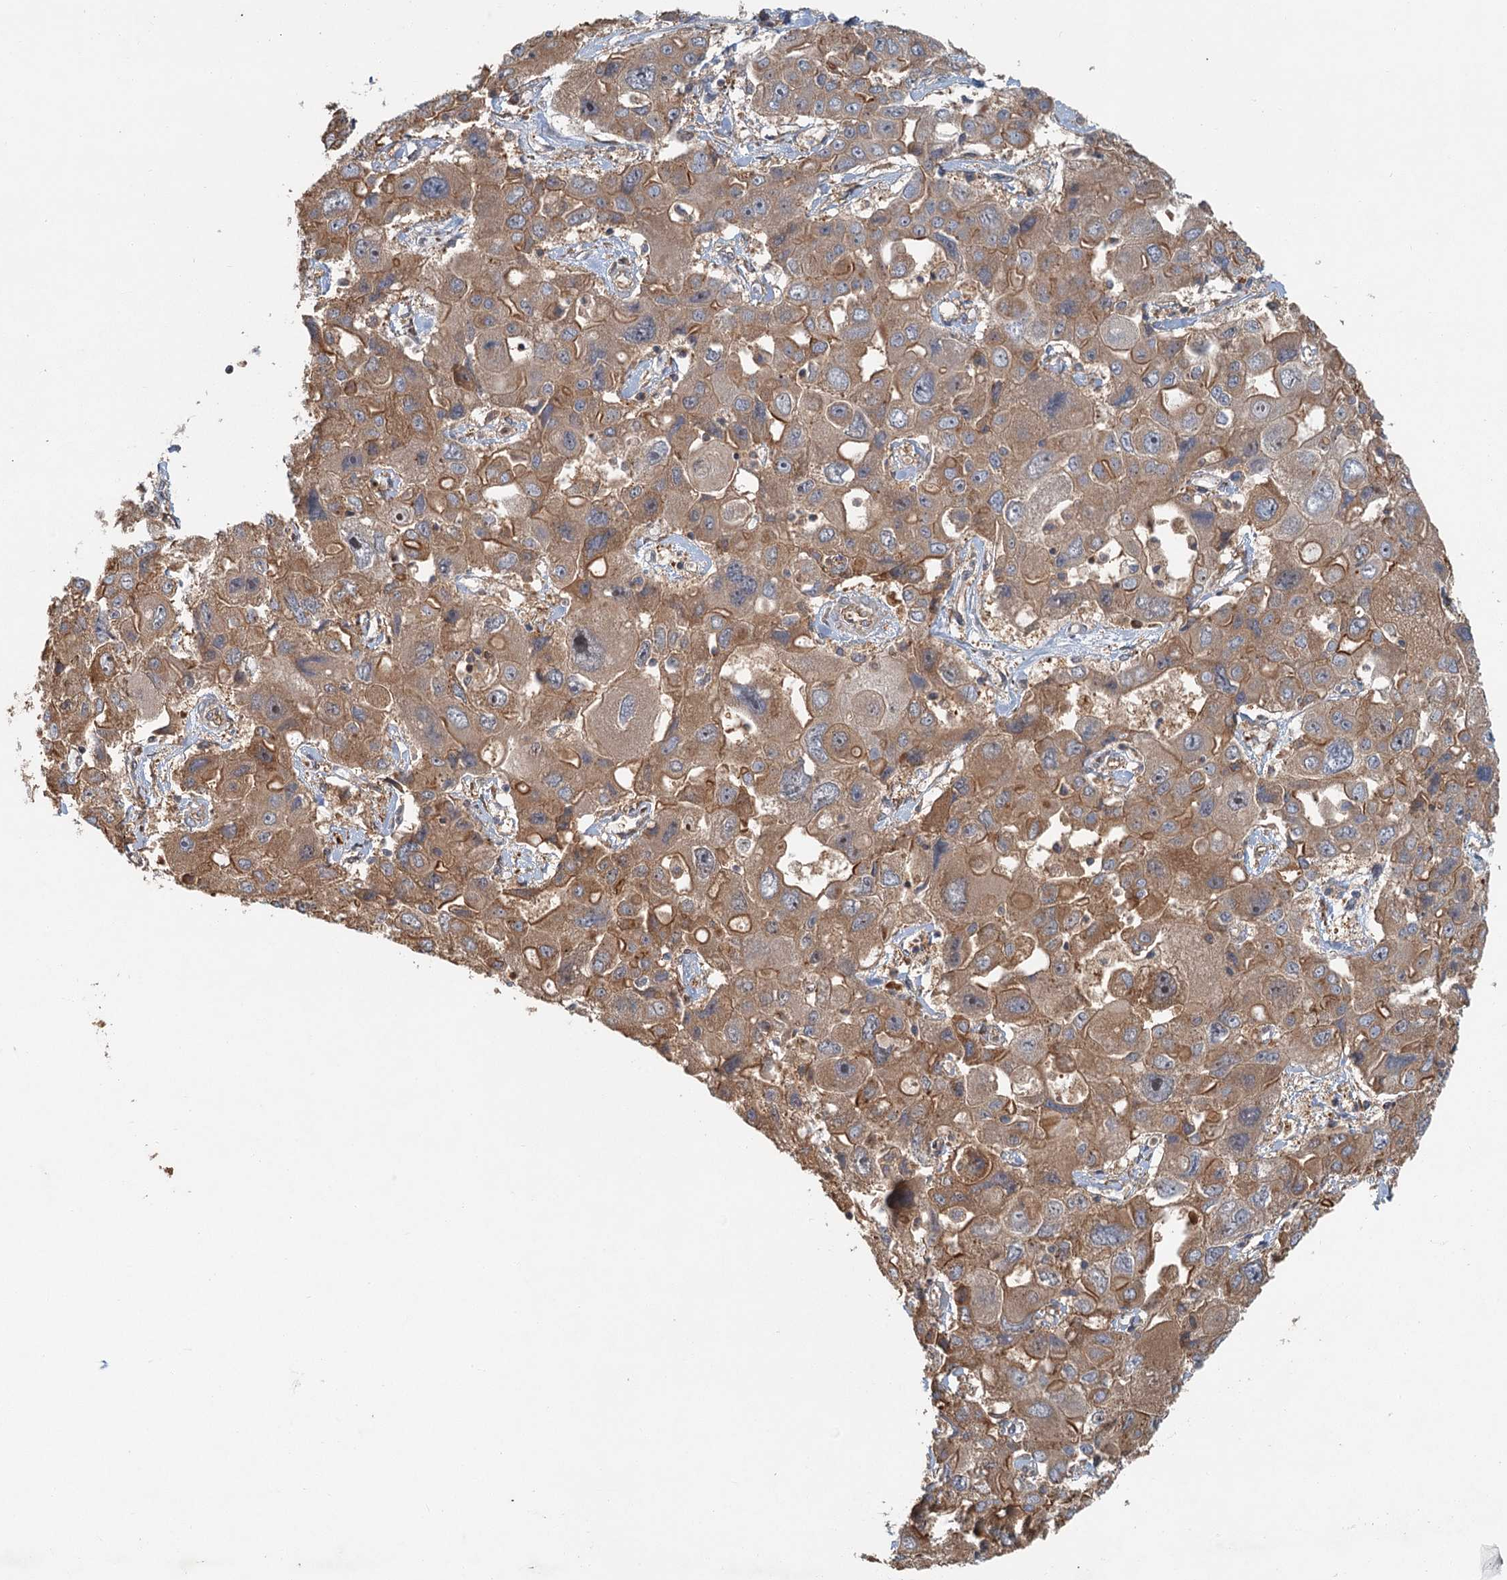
{"staining": {"intensity": "moderate", "quantity": ">75%", "location": "cytoplasmic/membranous"}, "tissue": "liver cancer", "cell_type": "Tumor cells", "image_type": "cancer", "snomed": [{"axis": "morphology", "description": "Cholangiocarcinoma"}, {"axis": "topography", "description": "Liver"}], "caption": "A brown stain shows moderate cytoplasmic/membranous positivity of a protein in human liver cancer (cholangiocarcinoma) tumor cells. (DAB (3,3'-diaminobenzidine) = brown stain, brightfield microscopy at high magnification).", "gene": "ZNF527", "patient": {"sex": "male", "age": 67}}